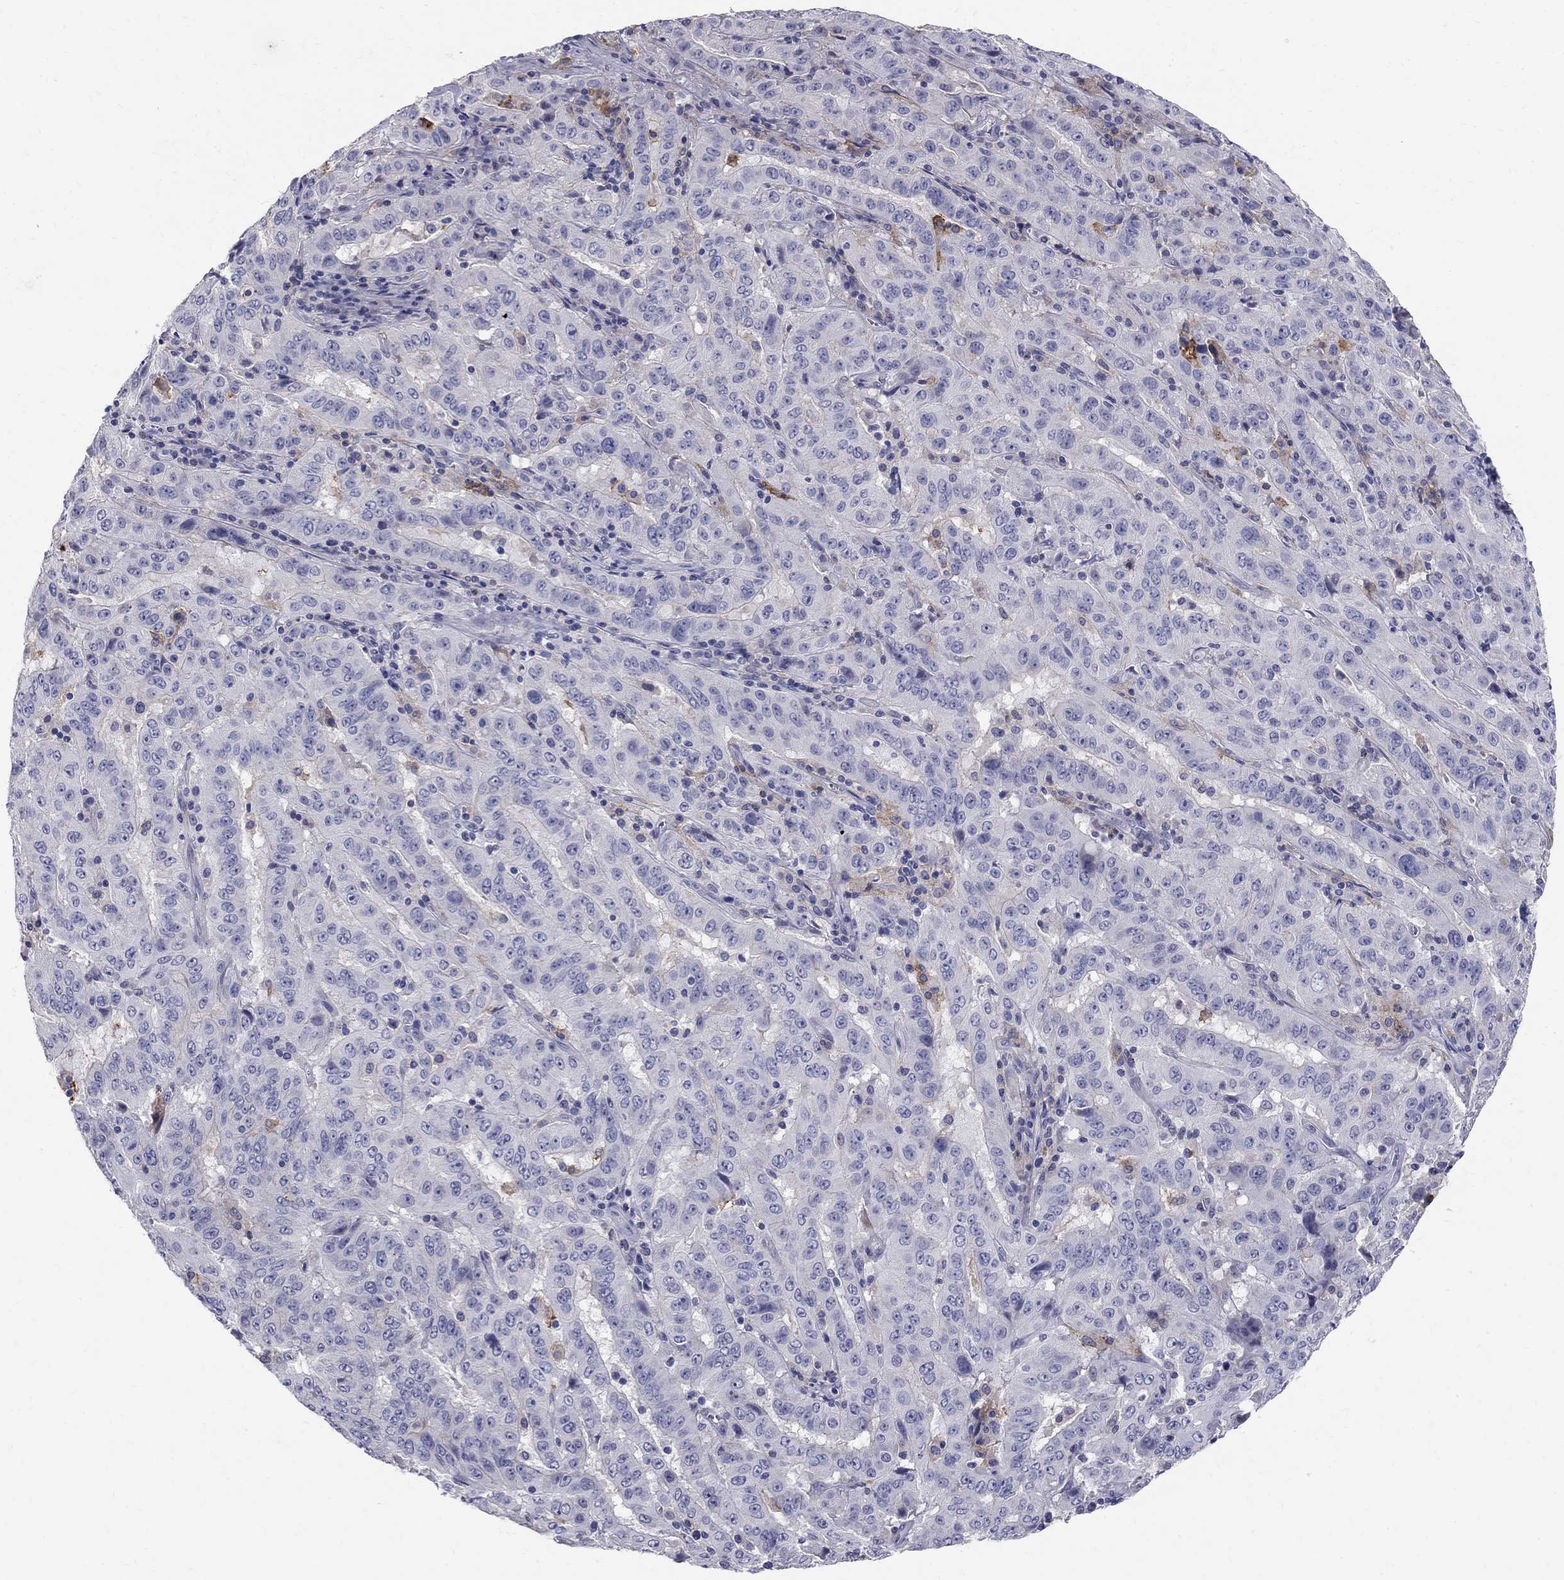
{"staining": {"intensity": "negative", "quantity": "none", "location": "none"}, "tissue": "pancreatic cancer", "cell_type": "Tumor cells", "image_type": "cancer", "snomed": [{"axis": "morphology", "description": "Adenocarcinoma, NOS"}, {"axis": "topography", "description": "Pancreas"}], "caption": "Immunohistochemistry of adenocarcinoma (pancreatic) reveals no positivity in tumor cells. Brightfield microscopy of immunohistochemistry stained with DAB (brown) and hematoxylin (blue), captured at high magnification.", "gene": "TP53TG5", "patient": {"sex": "male", "age": 63}}